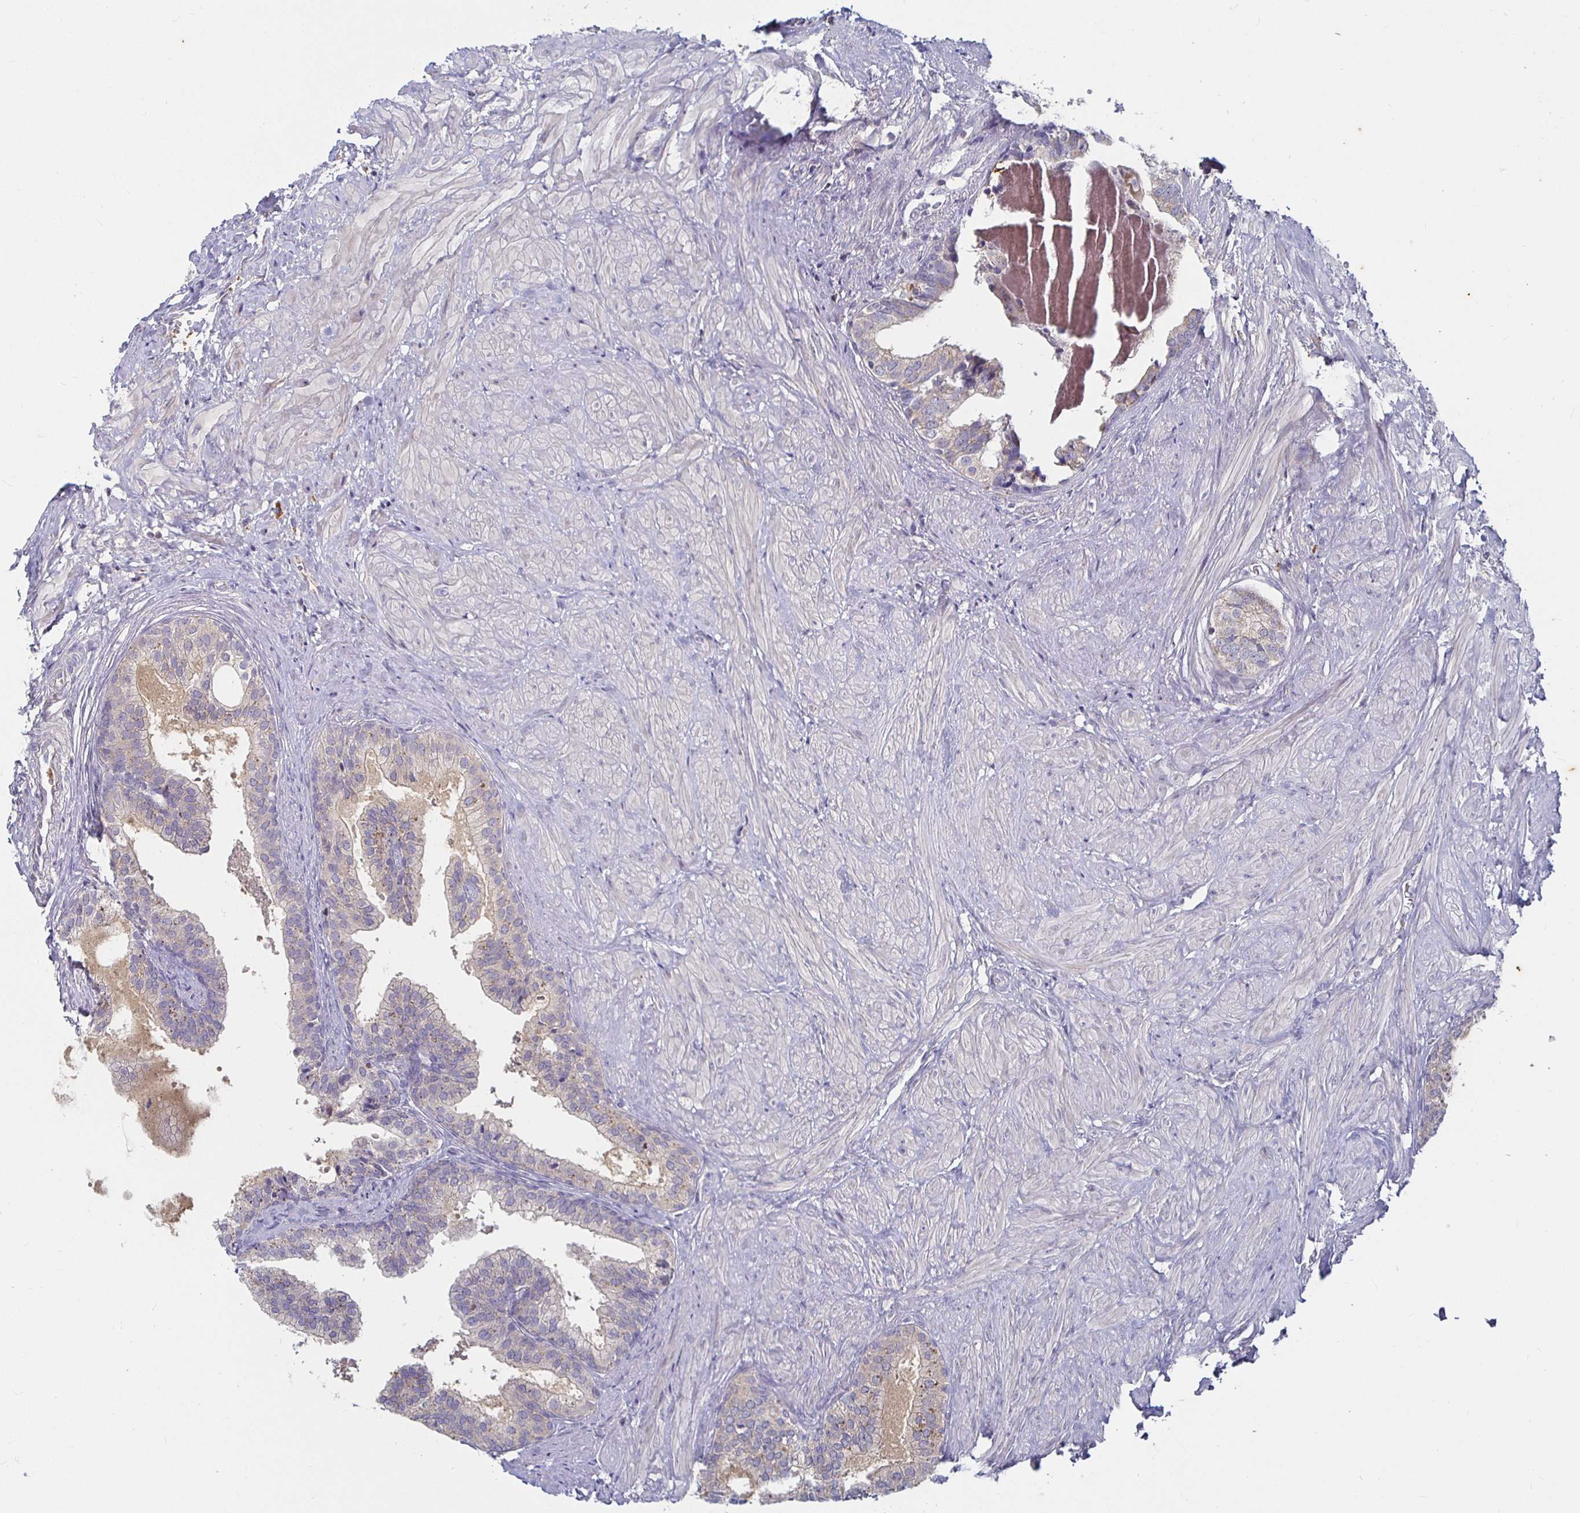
{"staining": {"intensity": "negative", "quantity": "none", "location": "none"}, "tissue": "prostate", "cell_type": "Glandular cells", "image_type": "normal", "snomed": [{"axis": "morphology", "description": "Normal tissue, NOS"}, {"axis": "topography", "description": "Prostate"}, {"axis": "topography", "description": "Peripheral nerve tissue"}], "caption": "This is an immunohistochemistry (IHC) micrograph of benign human prostate. There is no positivity in glandular cells.", "gene": "RNF144B", "patient": {"sex": "male", "age": 55}}